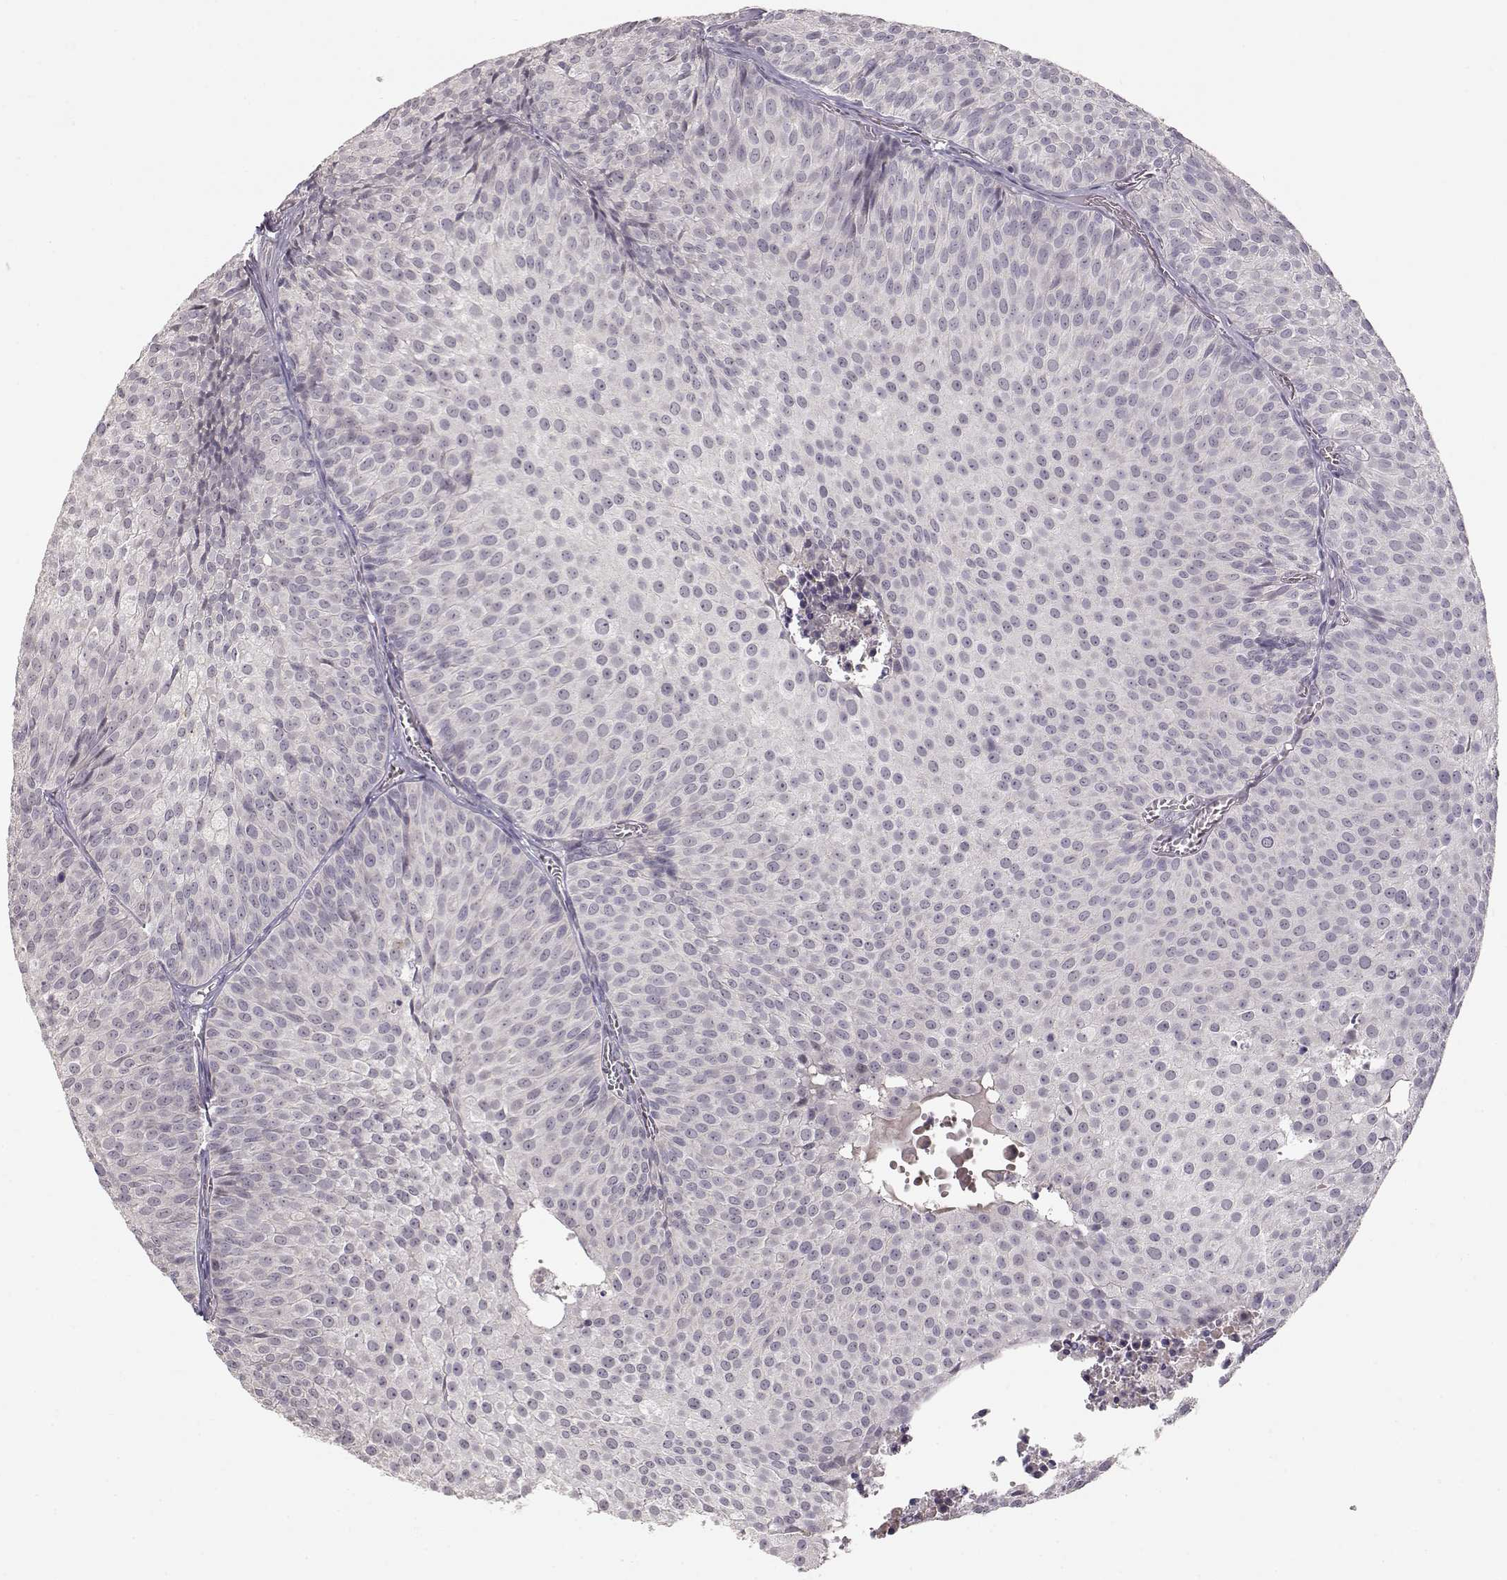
{"staining": {"intensity": "negative", "quantity": "none", "location": "none"}, "tissue": "urothelial cancer", "cell_type": "Tumor cells", "image_type": "cancer", "snomed": [{"axis": "morphology", "description": "Urothelial carcinoma, Low grade"}, {"axis": "topography", "description": "Urinary bladder"}], "caption": "There is no significant expression in tumor cells of urothelial cancer. Nuclei are stained in blue.", "gene": "PNMT", "patient": {"sex": "male", "age": 63}}